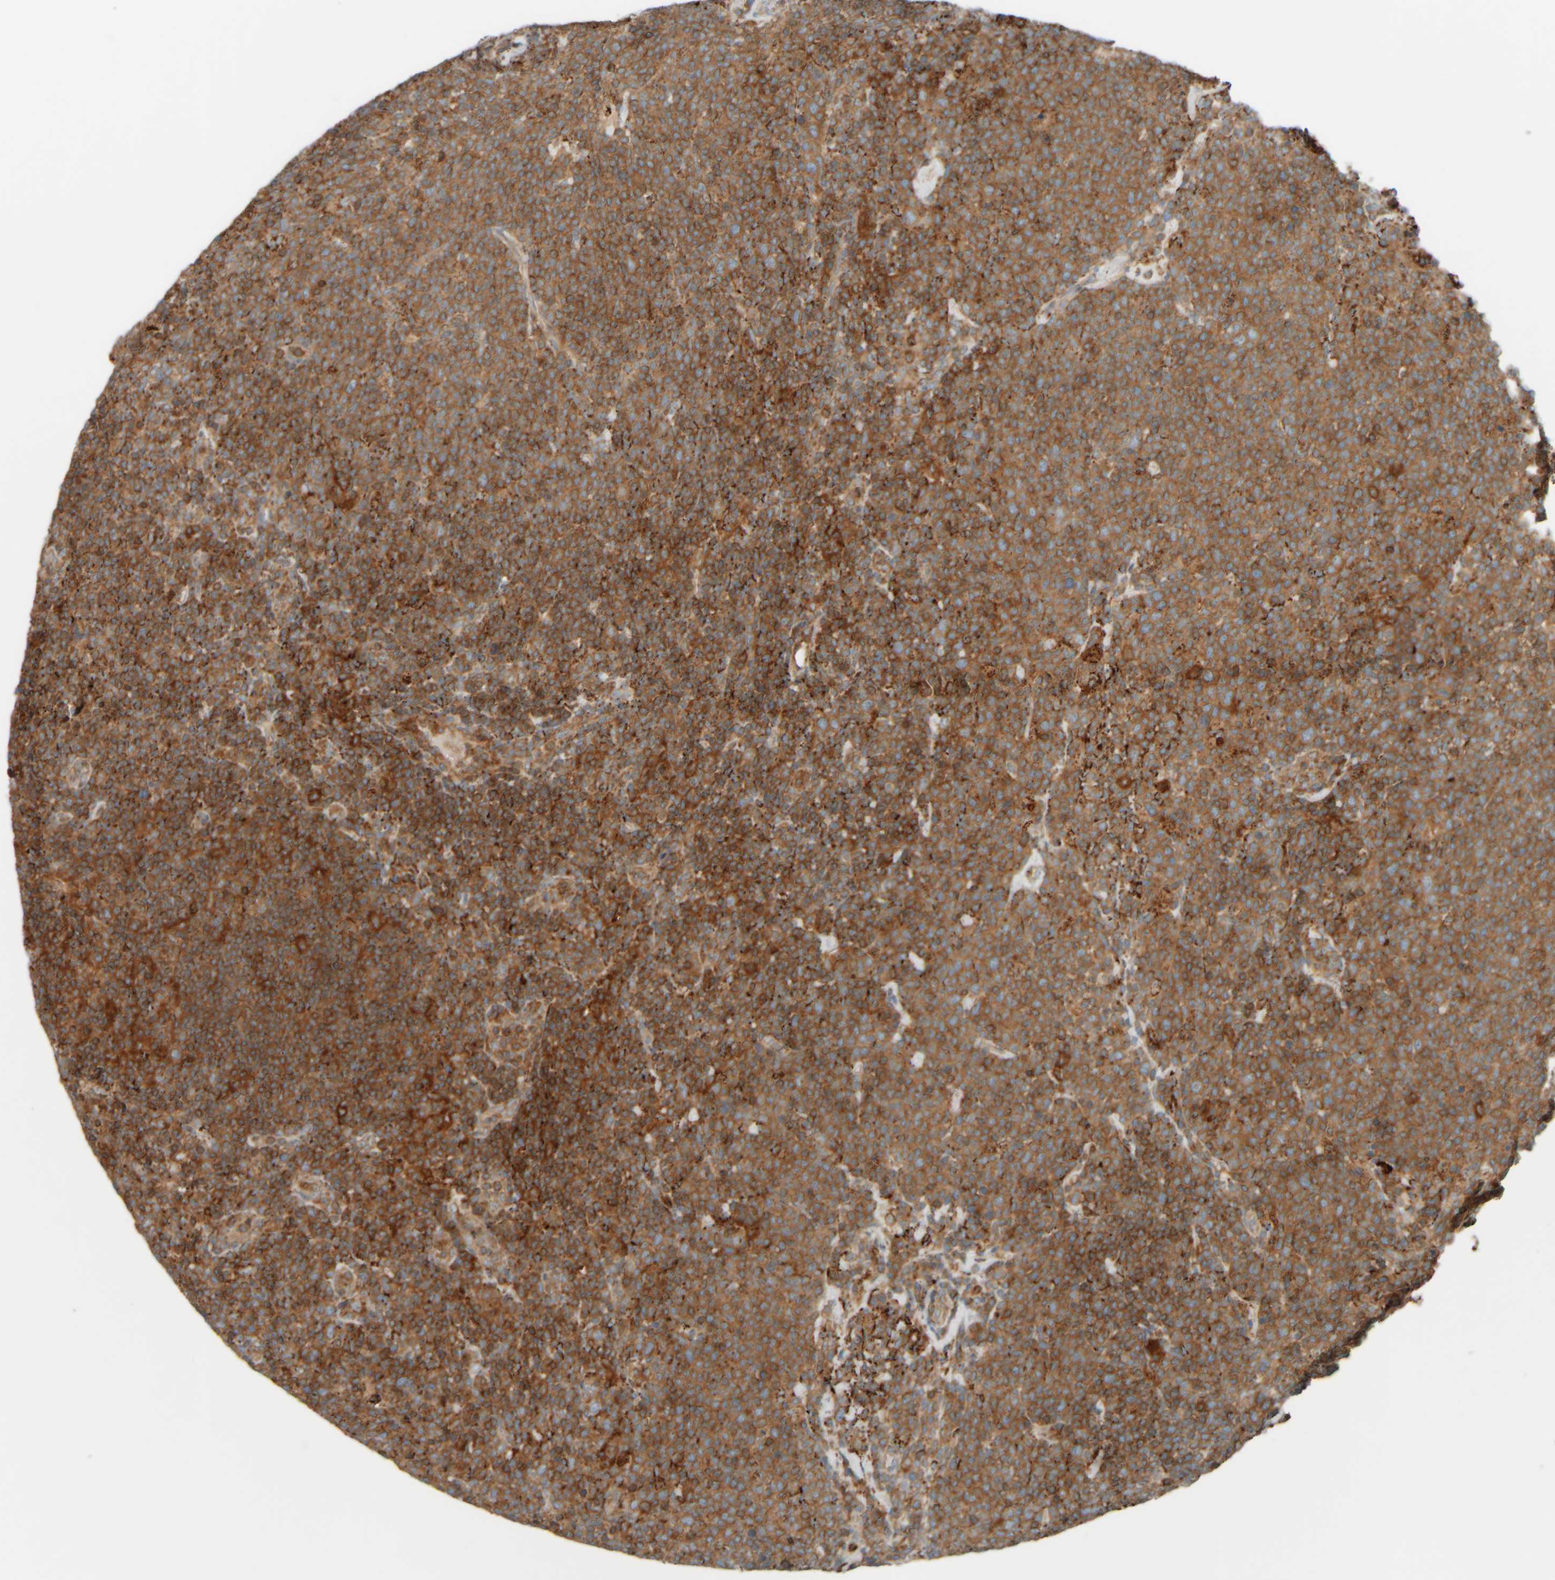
{"staining": {"intensity": "moderate", "quantity": ">75%", "location": "cytoplasmic/membranous"}, "tissue": "lymphoma", "cell_type": "Tumor cells", "image_type": "cancer", "snomed": [{"axis": "morphology", "description": "Malignant lymphoma, non-Hodgkin's type, High grade"}, {"axis": "topography", "description": "Lymph node"}], "caption": "DAB immunohistochemical staining of high-grade malignant lymphoma, non-Hodgkin's type displays moderate cytoplasmic/membranous protein expression in about >75% of tumor cells.", "gene": "SPAG5", "patient": {"sex": "male", "age": 61}}